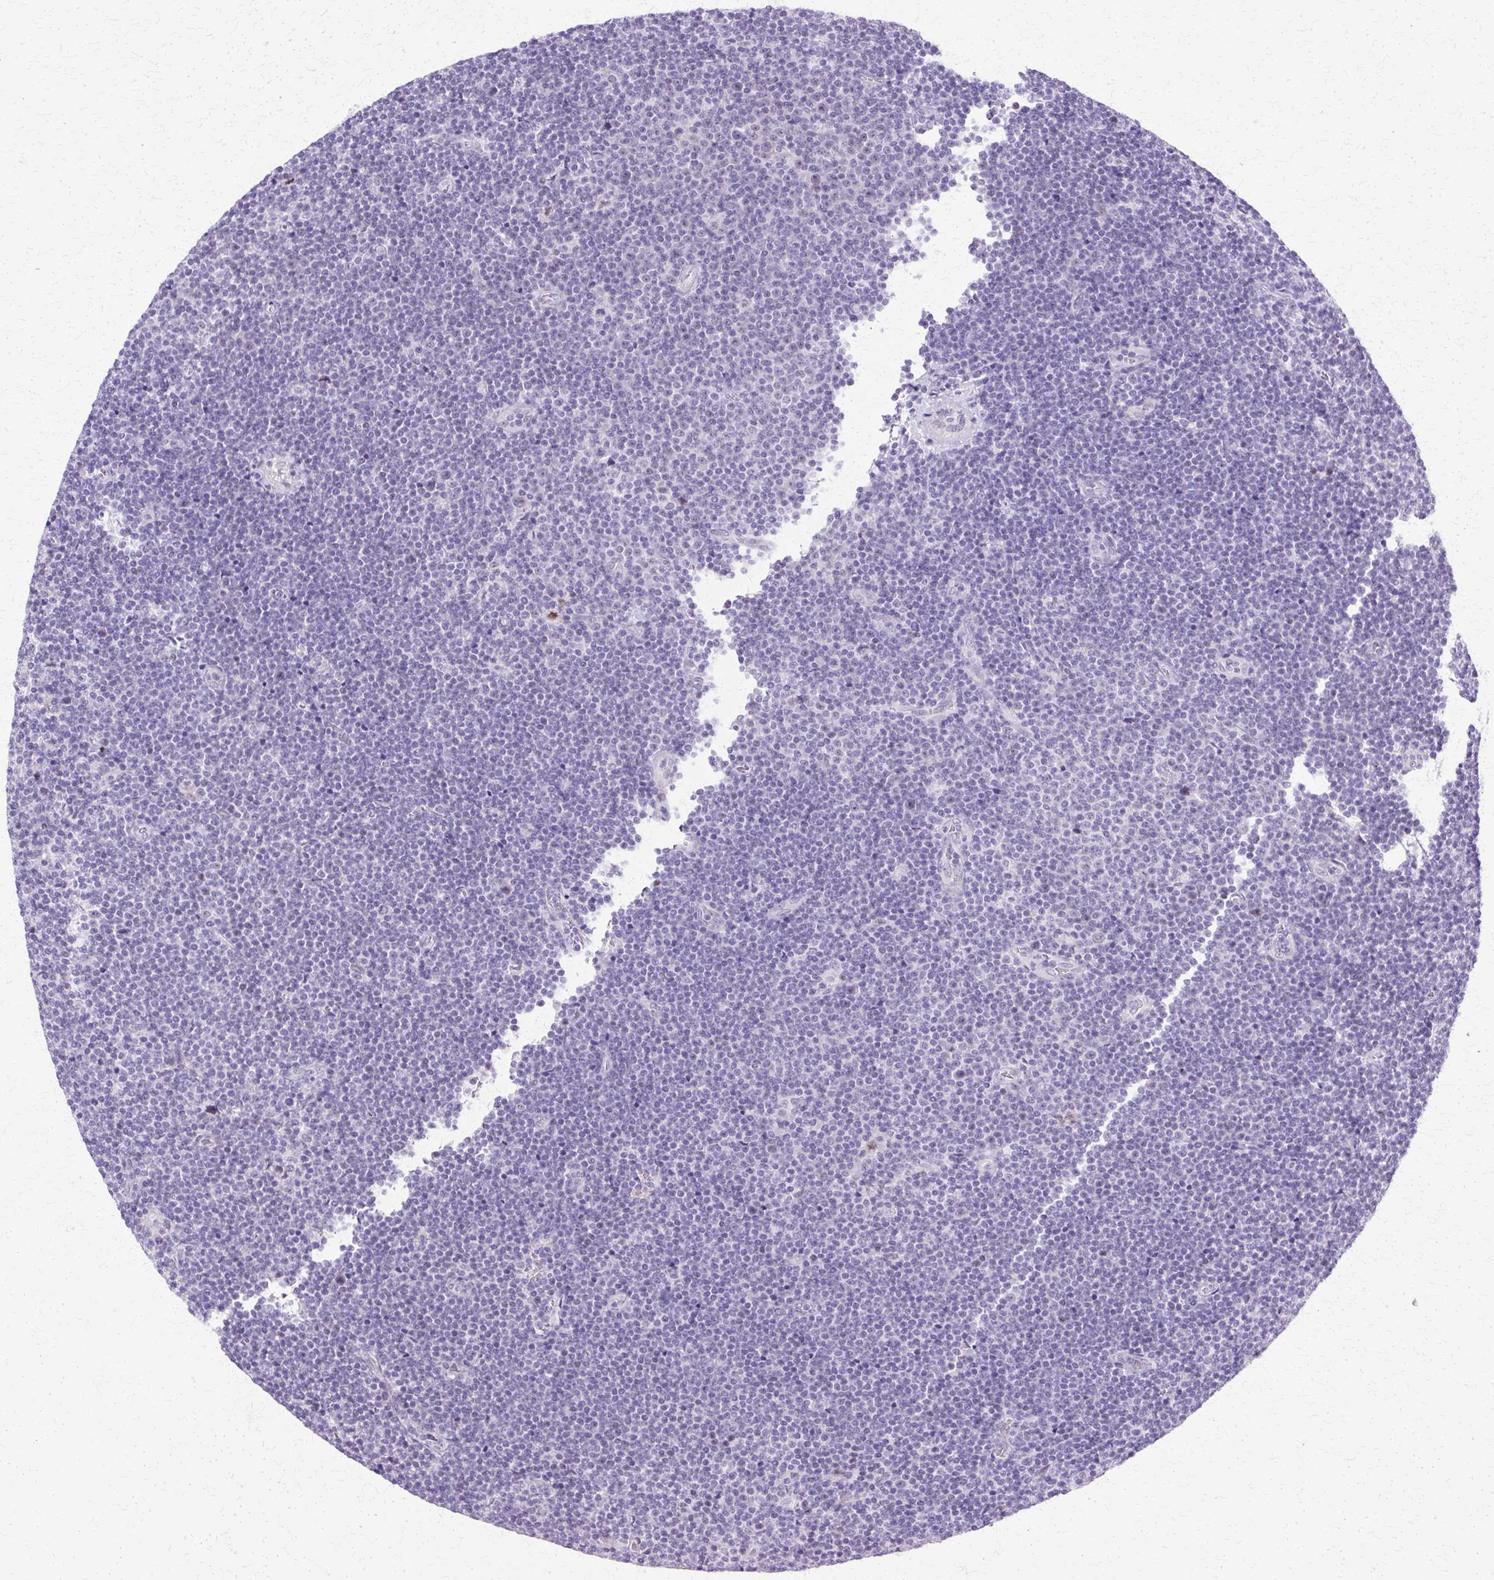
{"staining": {"intensity": "negative", "quantity": "none", "location": "none"}, "tissue": "lymphoma", "cell_type": "Tumor cells", "image_type": "cancer", "snomed": [{"axis": "morphology", "description": "Malignant lymphoma, non-Hodgkin's type, Low grade"}, {"axis": "topography", "description": "Lymph node"}], "caption": "Tumor cells are negative for protein expression in human lymphoma.", "gene": "HSPA8", "patient": {"sex": "male", "age": 48}}